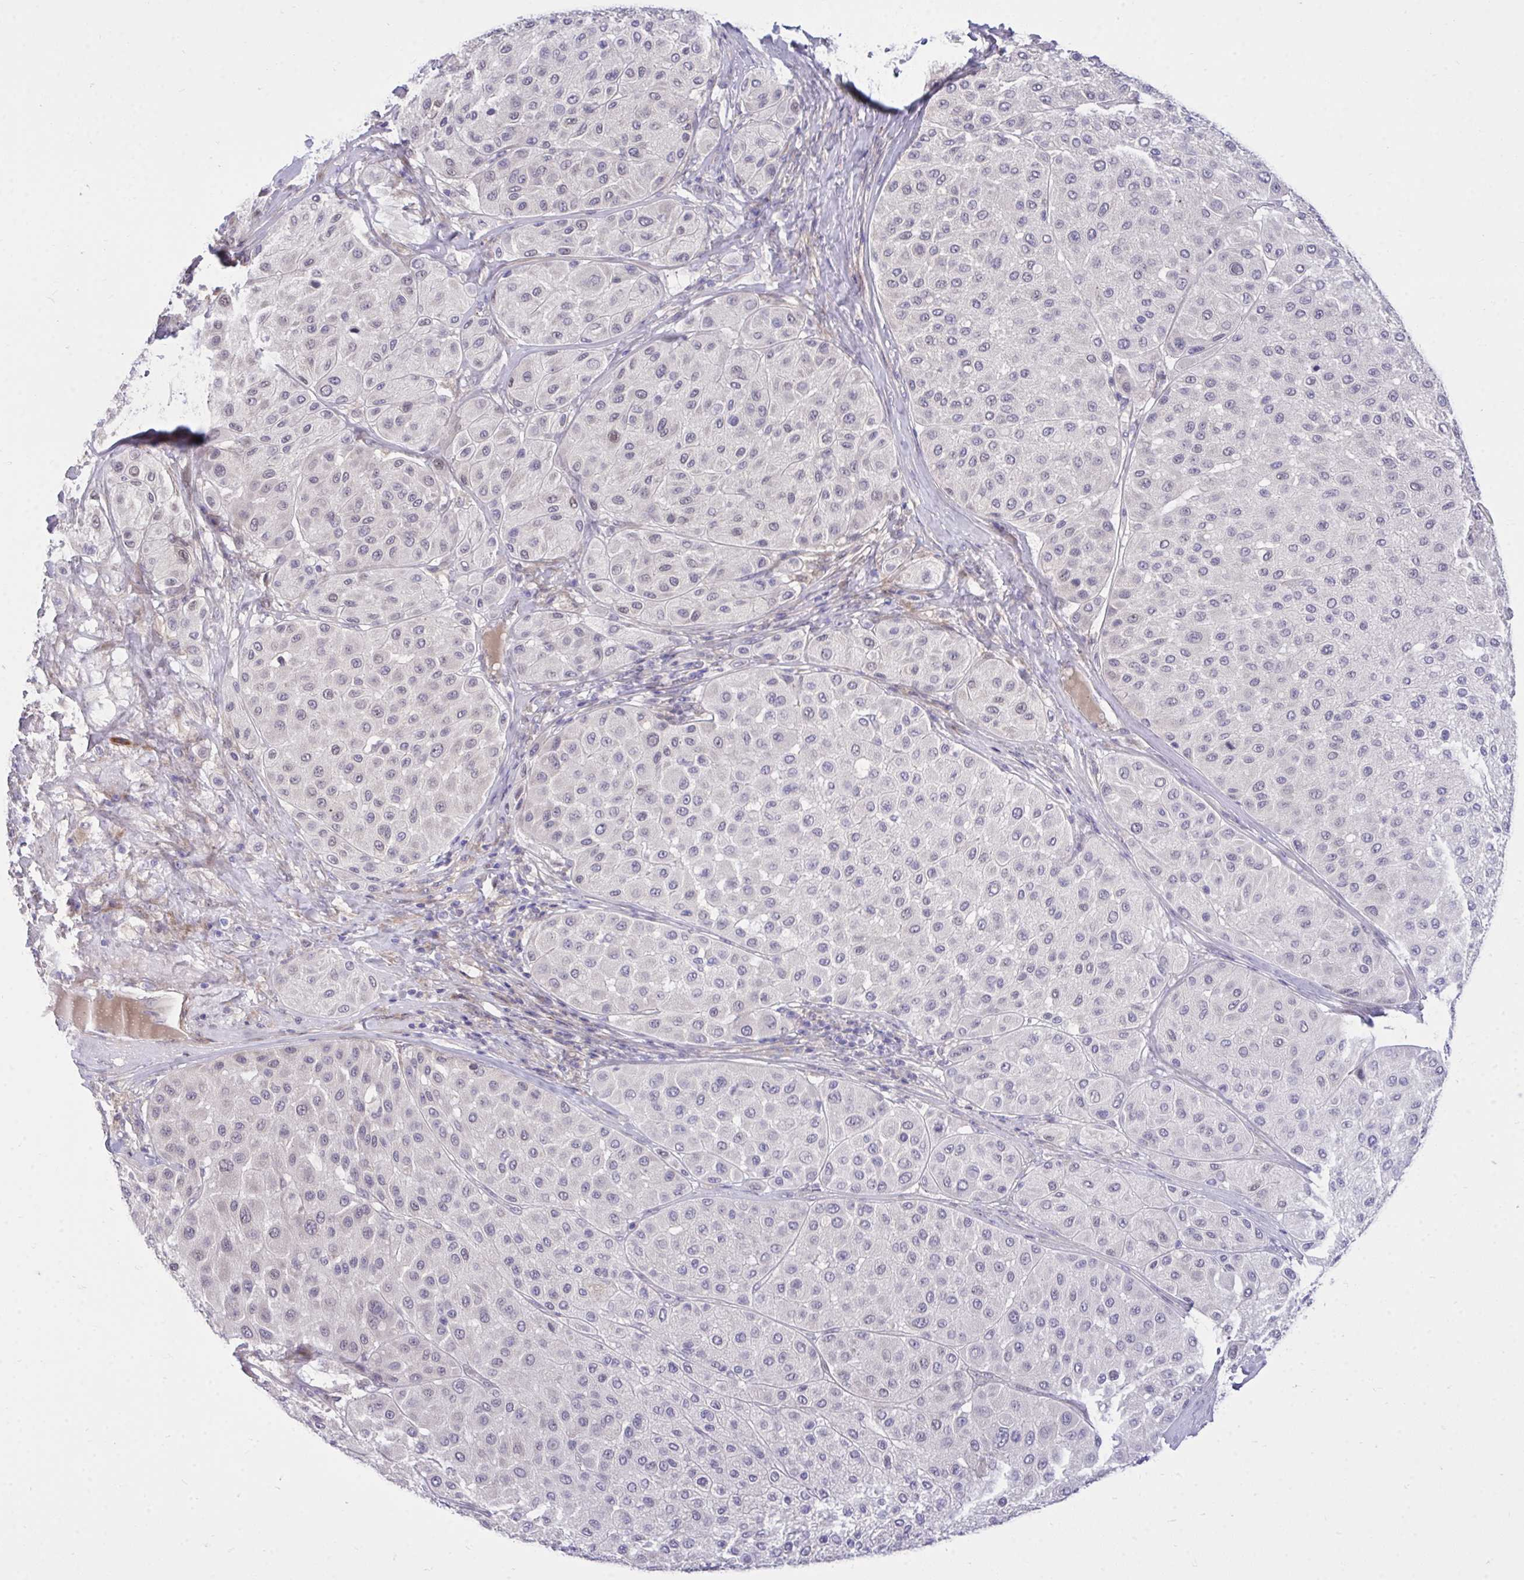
{"staining": {"intensity": "negative", "quantity": "none", "location": "none"}, "tissue": "melanoma", "cell_type": "Tumor cells", "image_type": "cancer", "snomed": [{"axis": "morphology", "description": "Malignant melanoma, Metastatic site"}, {"axis": "topography", "description": "Smooth muscle"}], "caption": "Tumor cells show no significant protein staining in malignant melanoma (metastatic site). (DAB IHC visualized using brightfield microscopy, high magnification).", "gene": "HMBOX1", "patient": {"sex": "male", "age": 41}}